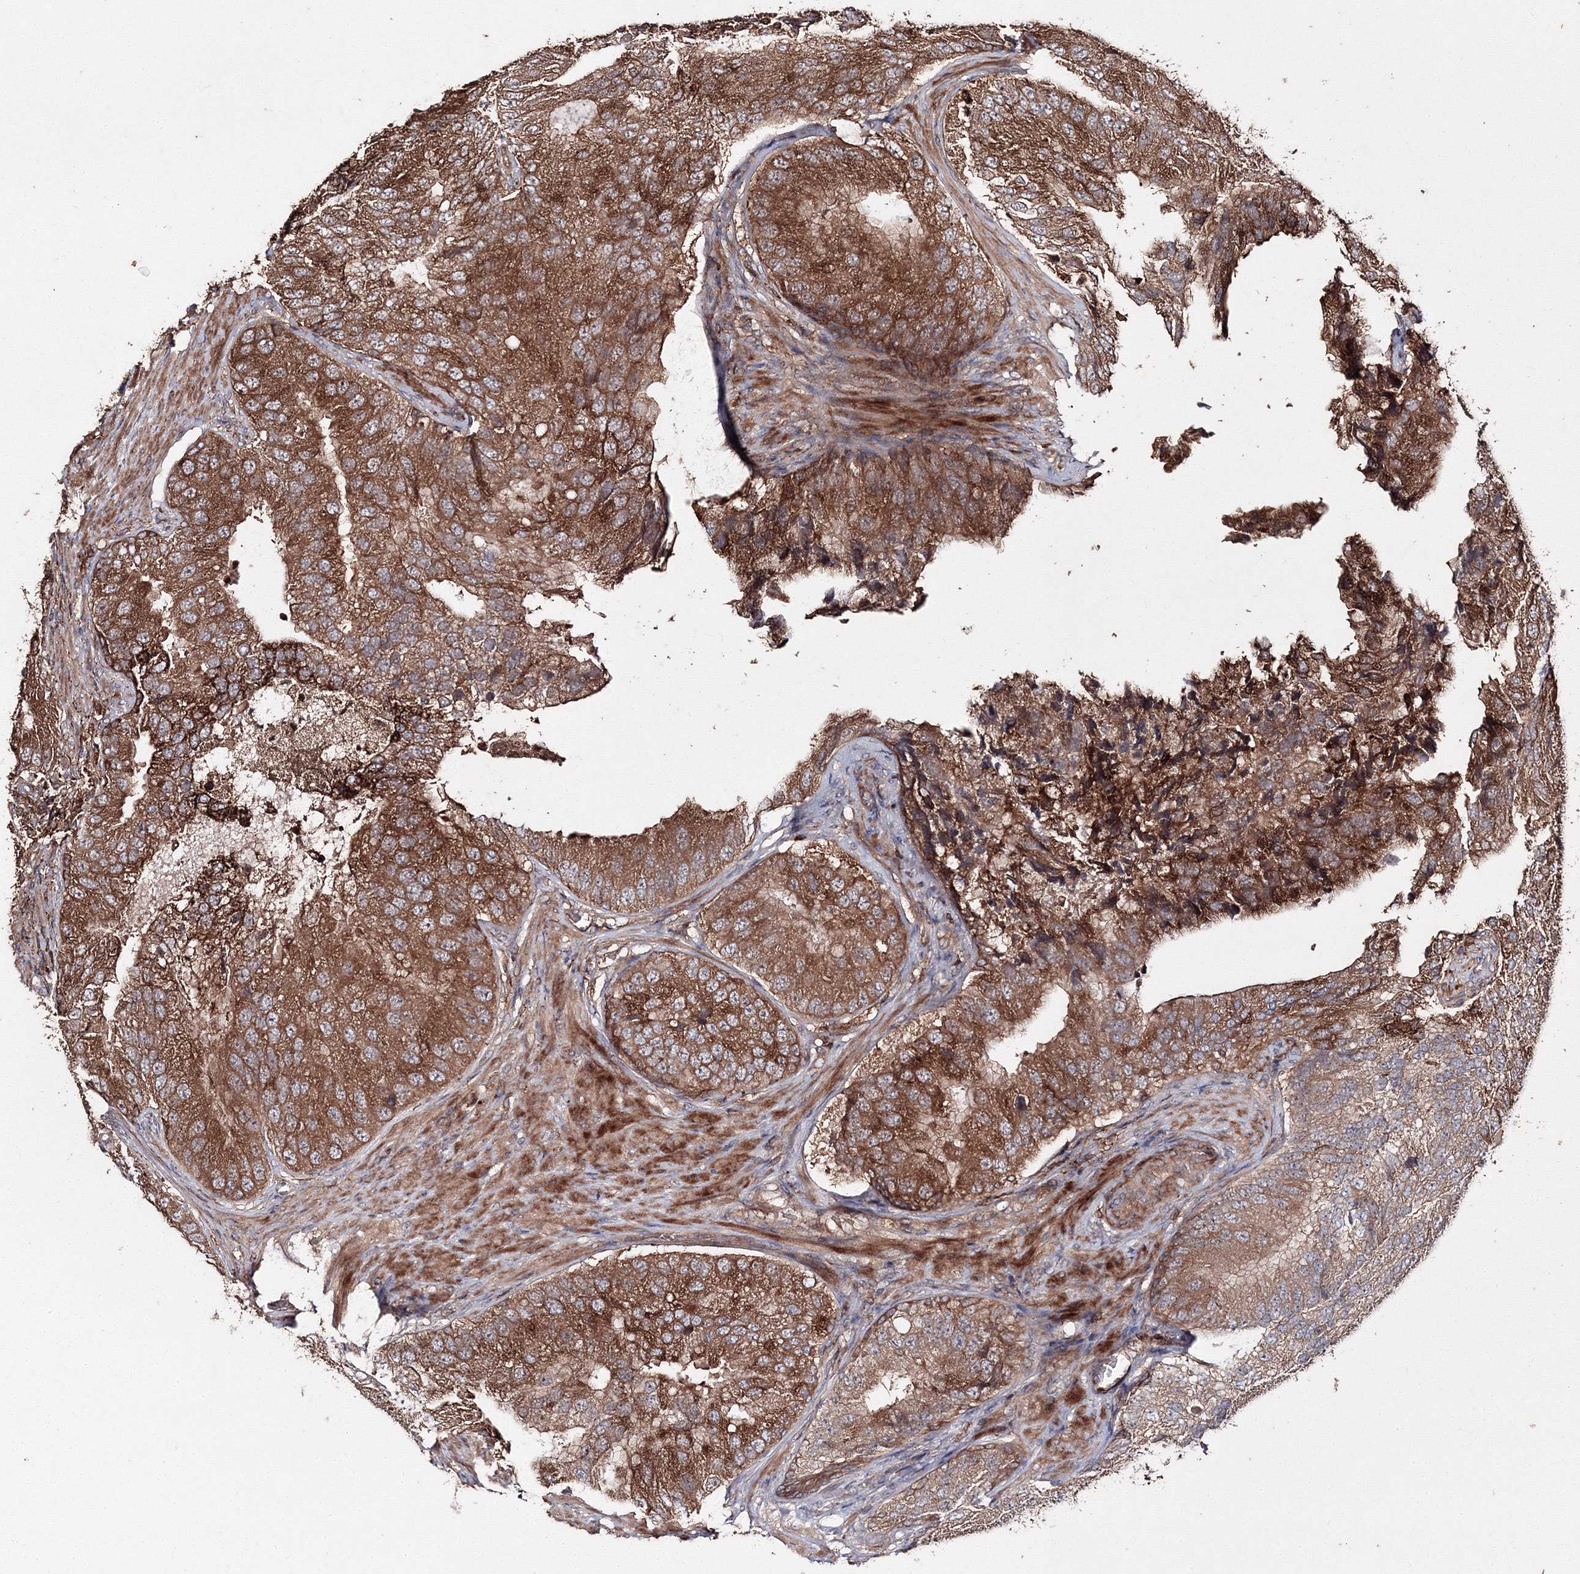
{"staining": {"intensity": "strong", "quantity": ">75%", "location": "cytoplasmic/membranous"}, "tissue": "prostate cancer", "cell_type": "Tumor cells", "image_type": "cancer", "snomed": [{"axis": "morphology", "description": "Adenocarcinoma, High grade"}, {"axis": "topography", "description": "Prostate"}], "caption": "A high amount of strong cytoplasmic/membranous expression is seen in about >75% of tumor cells in prostate cancer (adenocarcinoma (high-grade)) tissue.", "gene": "DDO", "patient": {"sex": "male", "age": 70}}